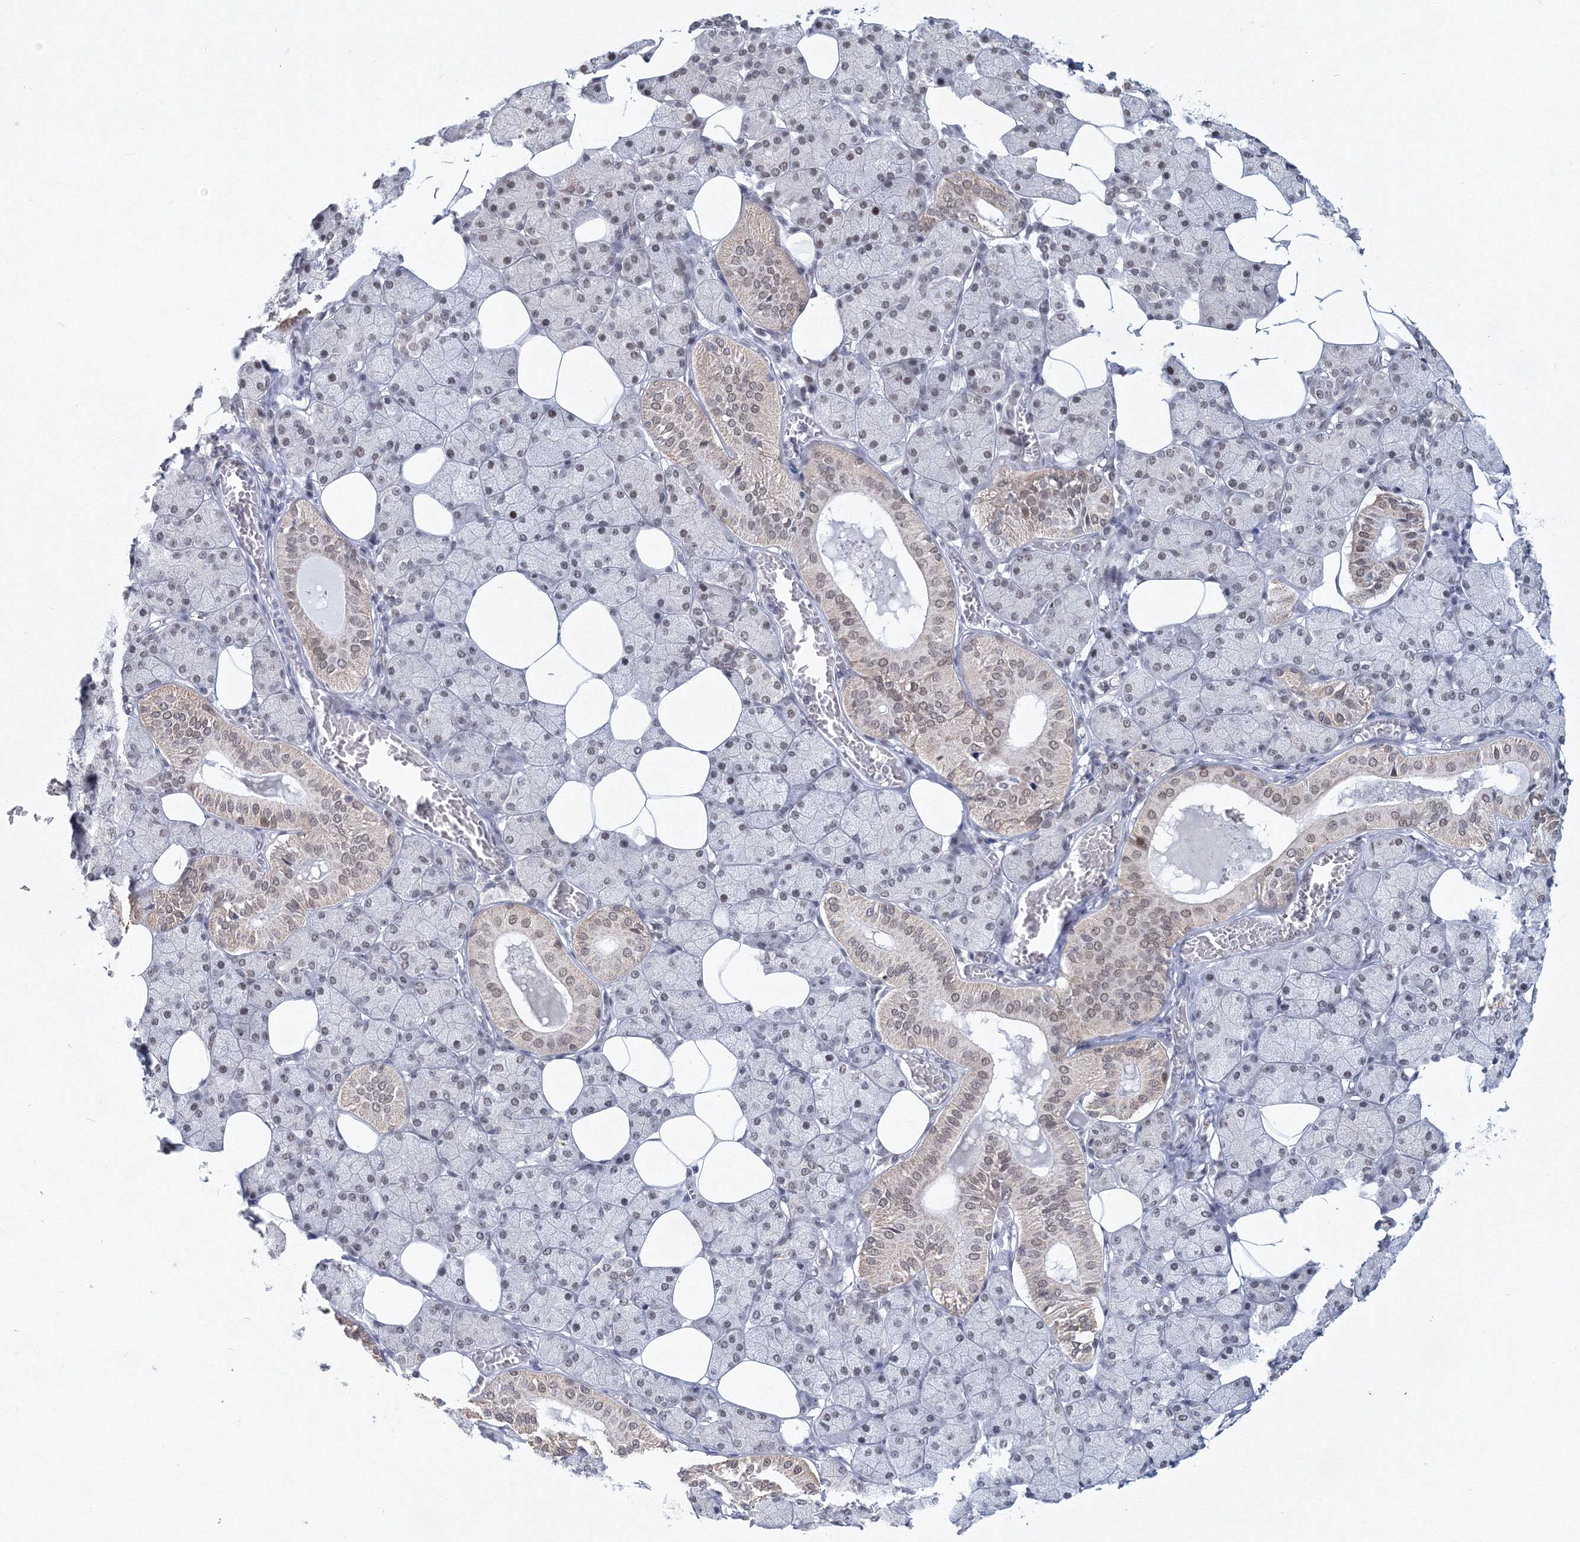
{"staining": {"intensity": "moderate", "quantity": "<25%", "location": "cytoplasmic/membranous,nuclear"}, "tissue": "salivary gland", "cell_type": "Glandular cells", "image_type": "normal", "snomed": [{"axis": "morphology", "description": "Normal tissue, NOS"}, {"axis": "topography", "description": "Salivary gland"}], "caption": "Immunohistochemical staining of normal salivary gland reveals <25% levels of moderate cytoplasmic/membranous,nuclear protein expression in about <25% of glandular cells. Immunohistochemistry (ihc) stains the protein in brown and the nuclei are stained blue.", "gene": "SF3B6", "patient": {"sex": "female", "age": 33}}